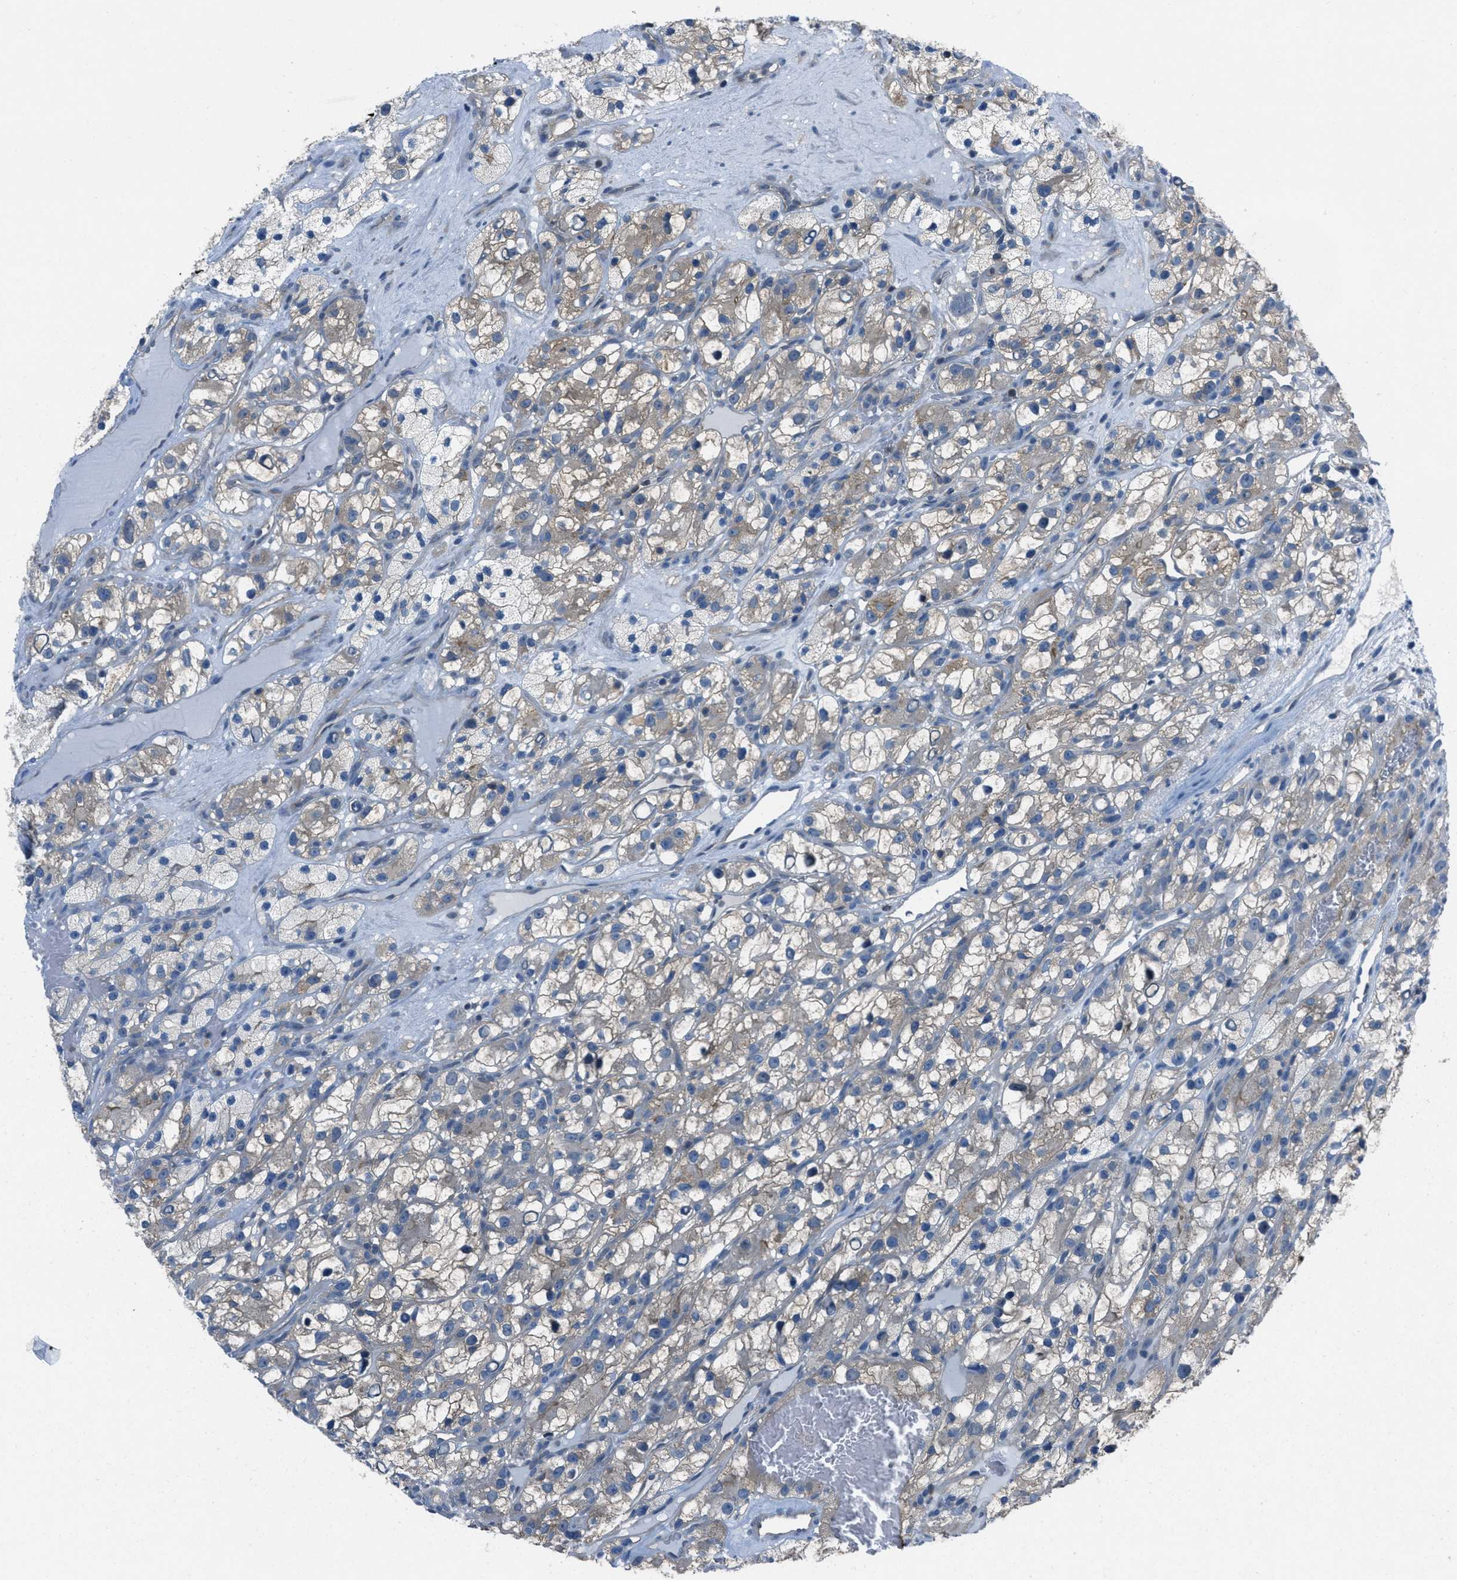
{"staining": {"intensity": "weak", "quantity": "25%-75%", "location": "cytoplasmic/membranous"}, "tissue": "renal cancer", "cell_type": "Tumor cells", "image_type": "cancer", "snomed": [{"axis": "morphology", "description": "Adenocarcinoma, NOS"}, {"axis": "topography", "description": "Kidney"}], "caption": "About 25%-75% of tumor cells in renal cancer (adenocarcinoma) reveal weak cytoplasmic/membranous protein positivity as visualized by brown immunohistochemical staining.", "gene": "PIP5K1C", "patient": {"sex": "female", "age": 57}}